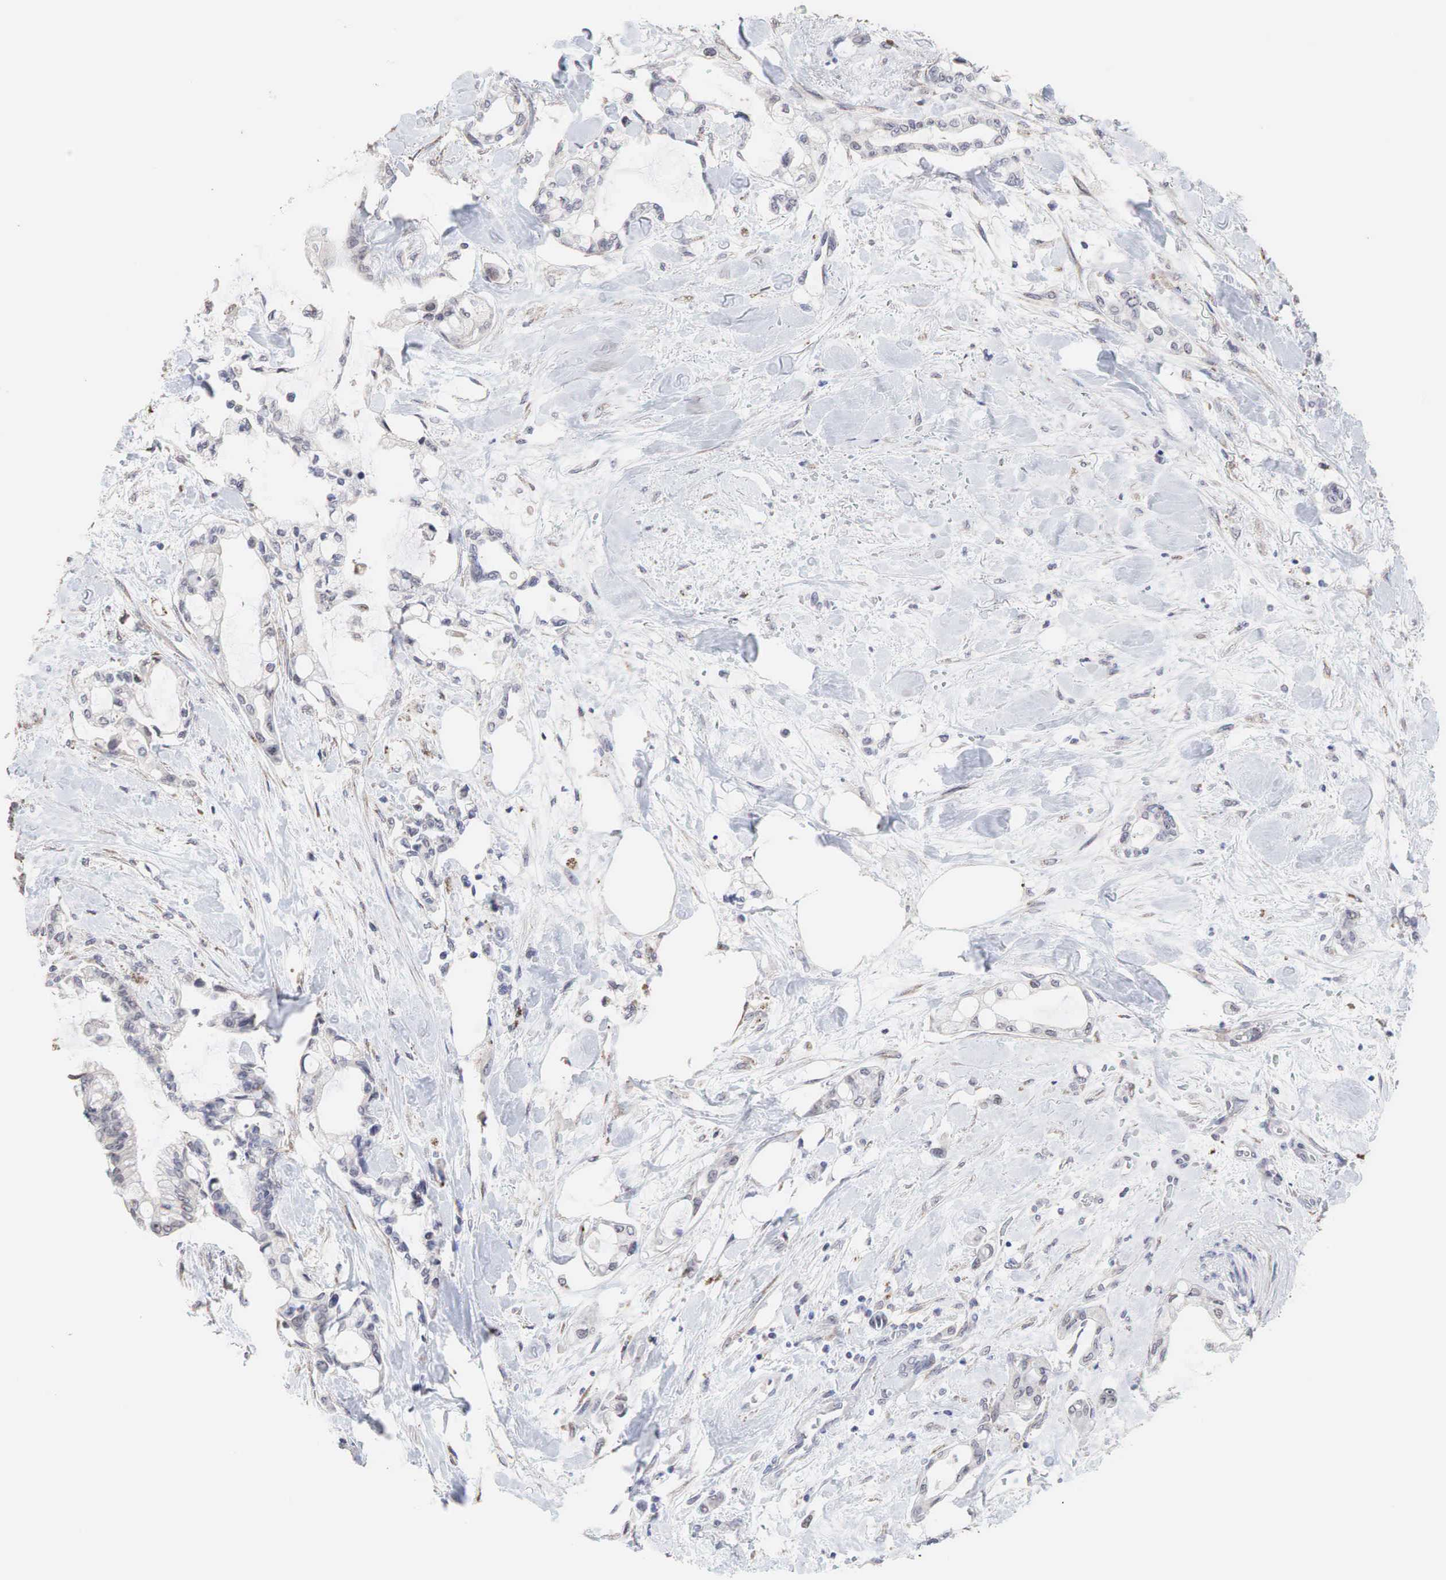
{"staining": {"intensity": "negative", "quantity": "none", "location": "none"}, "tissue": "pancreatic cancer", "cell_type": "Tumor cells", "image_type": "cancer", "snomed": [{"axis": "morphology", "description": "Adenocarcinoma, NOS"}, {"axis": "topography", "description": "Pancreas"}], "caption": "An immunohistochemistry micrograph of pancreatic cancer (adenocarcinoma) is shown. There is no staining in tumor cells of pancreatic cancer (adenocarcinoma).", "gene": "DKC1", "patient": {"sex": "female", "age": 70}}